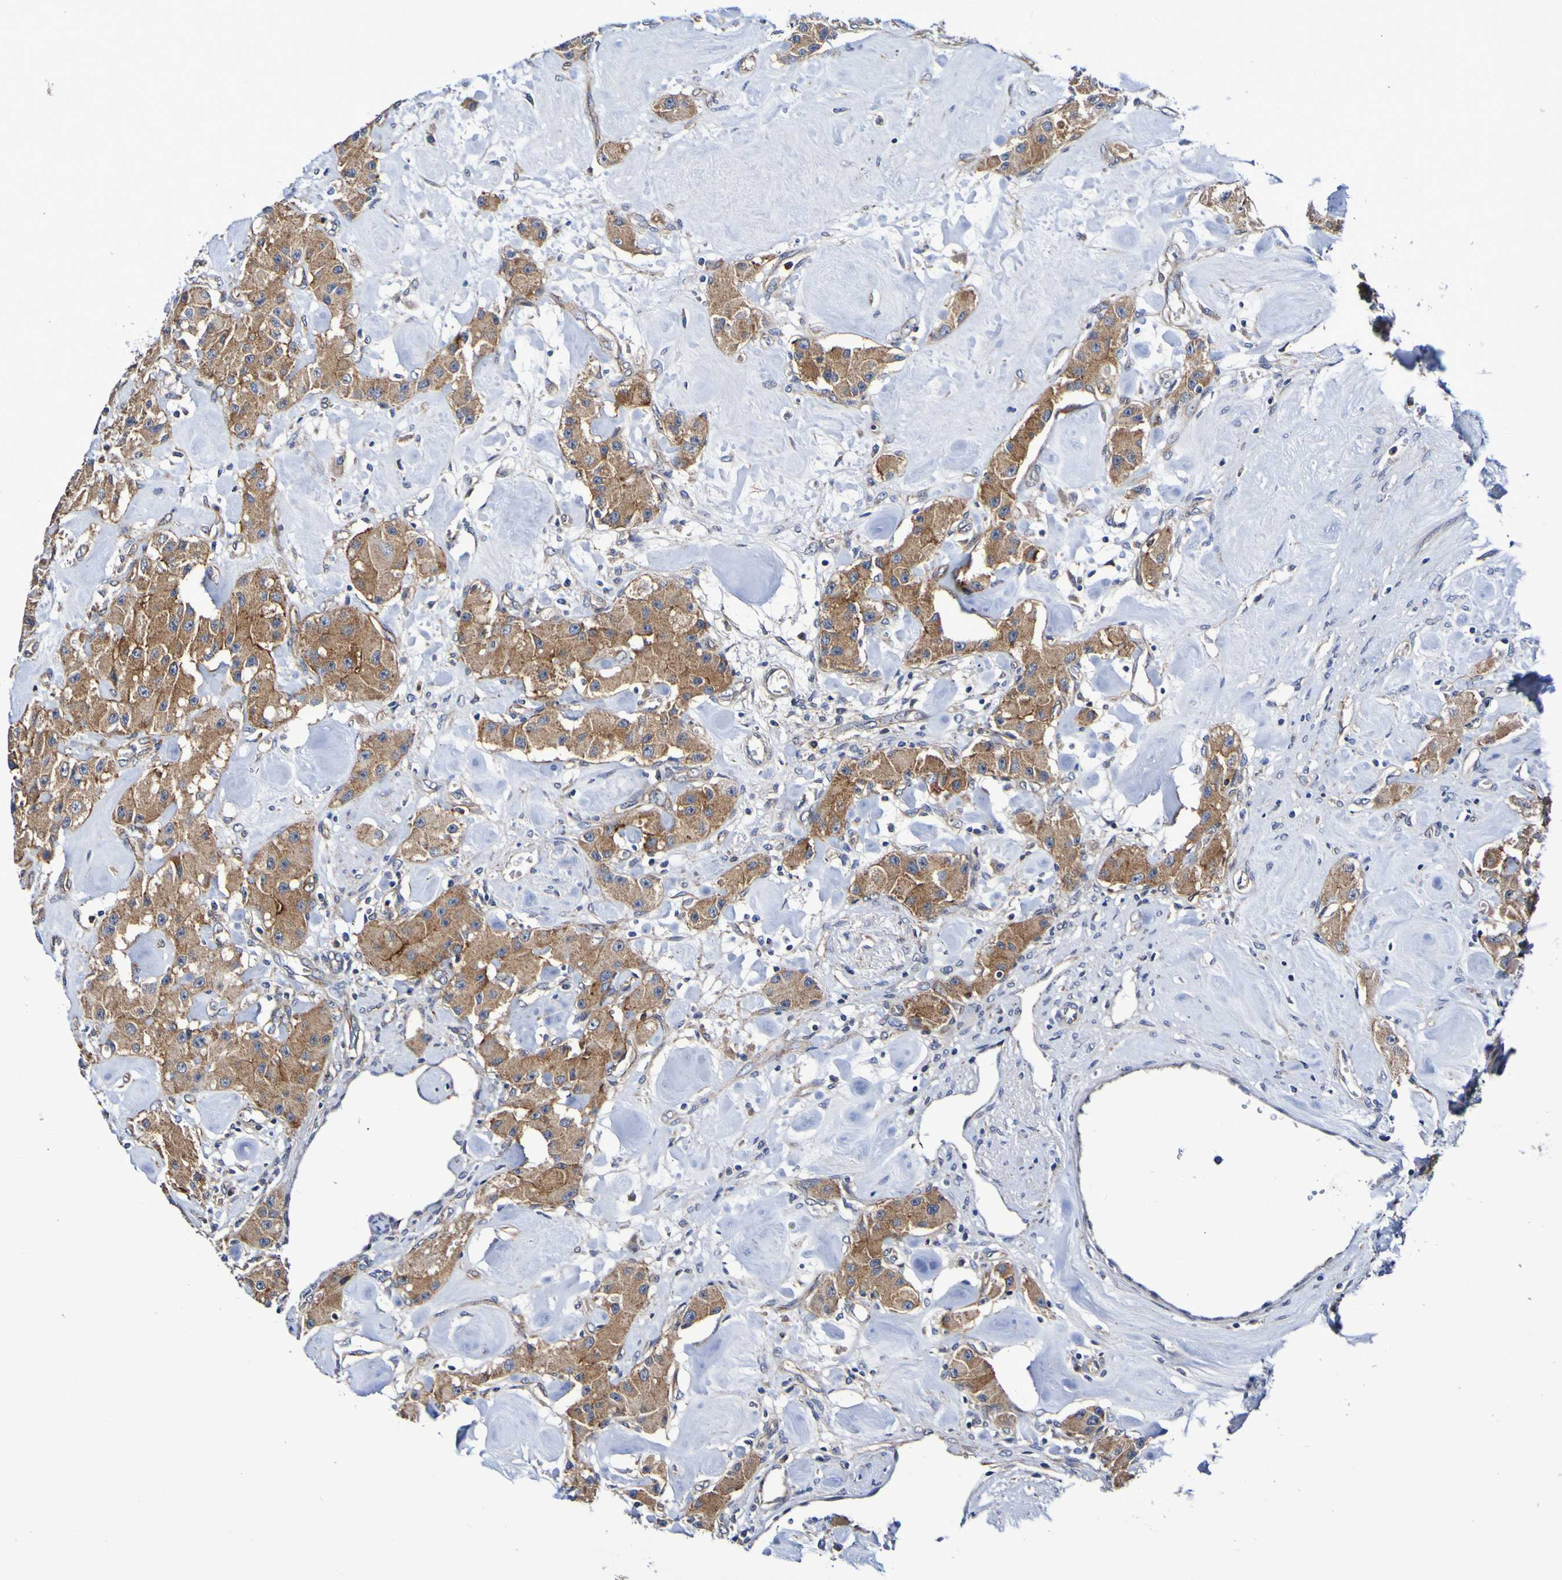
{"staining": {"intensity": "moderate", "quantity": ">75%", "location": "cytoplasmic/membranous"}, "tissue": "carcinoid", "cell_type": "Tumor cells", "image_type": "cancer", "snomed": [{"axis": "morphology", "description": "Carcinoid, malignant, NOS"}, {"axis": "topography", "description": "Pancreas"}], "caption": "Immunohistochemistry photomicrograph of neoplastic tissue: carcinoid stained using immunohistochemistry (IHC) displays medium levels of moderate protein expression localized specifically in the cytoplasmic/membranous of tumor cells, appearing as a cytoplasmic/membranous brown color.", "gene": "GJB1", "patient": {"sex": "male", "age": 41}}